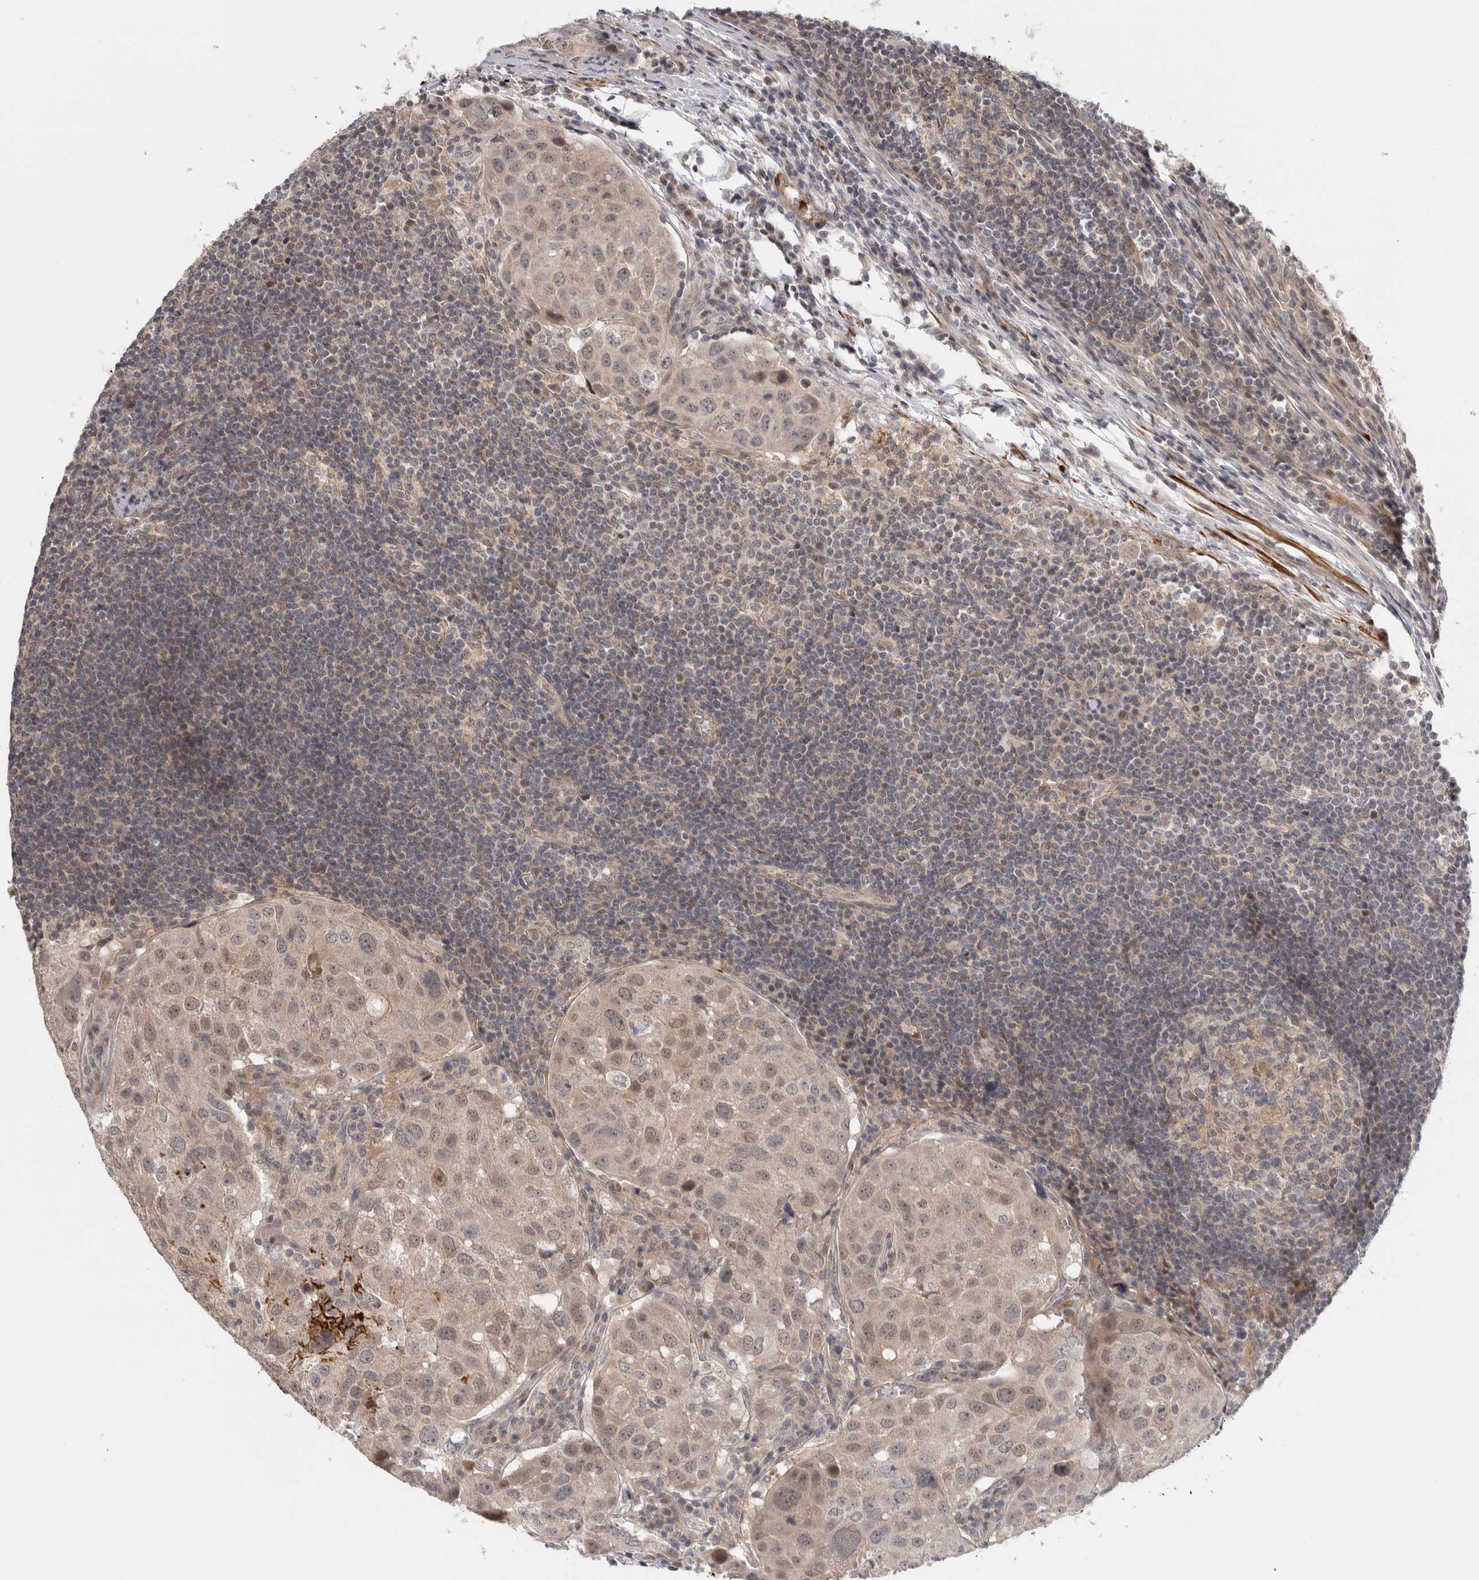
{"staining": {"intensity": "weak", "quantity": "25%-75%", "location": "cytoplasmic/membranous,nuclear"}, "tissue": "urothelial cancer", "cell_type": "Tumor cells", "image_type": "cancer", "snomed": [{"axis": "morphology", "description": "Urothelial carcinoma, High grade"}, {"axis": "topography", "description": "Lymph node"}, {"axis": "topography", "description": "Urinary bladder"}], "caption": "Protein staining of high-grade urothelial carcinoma tissue shows weak cytoplasmic/membranous and nuclear expression in approximately 25%-75% of tumor cells.", "gene": "ZNF318", "patient": {"sex": "male", "age": 51}}